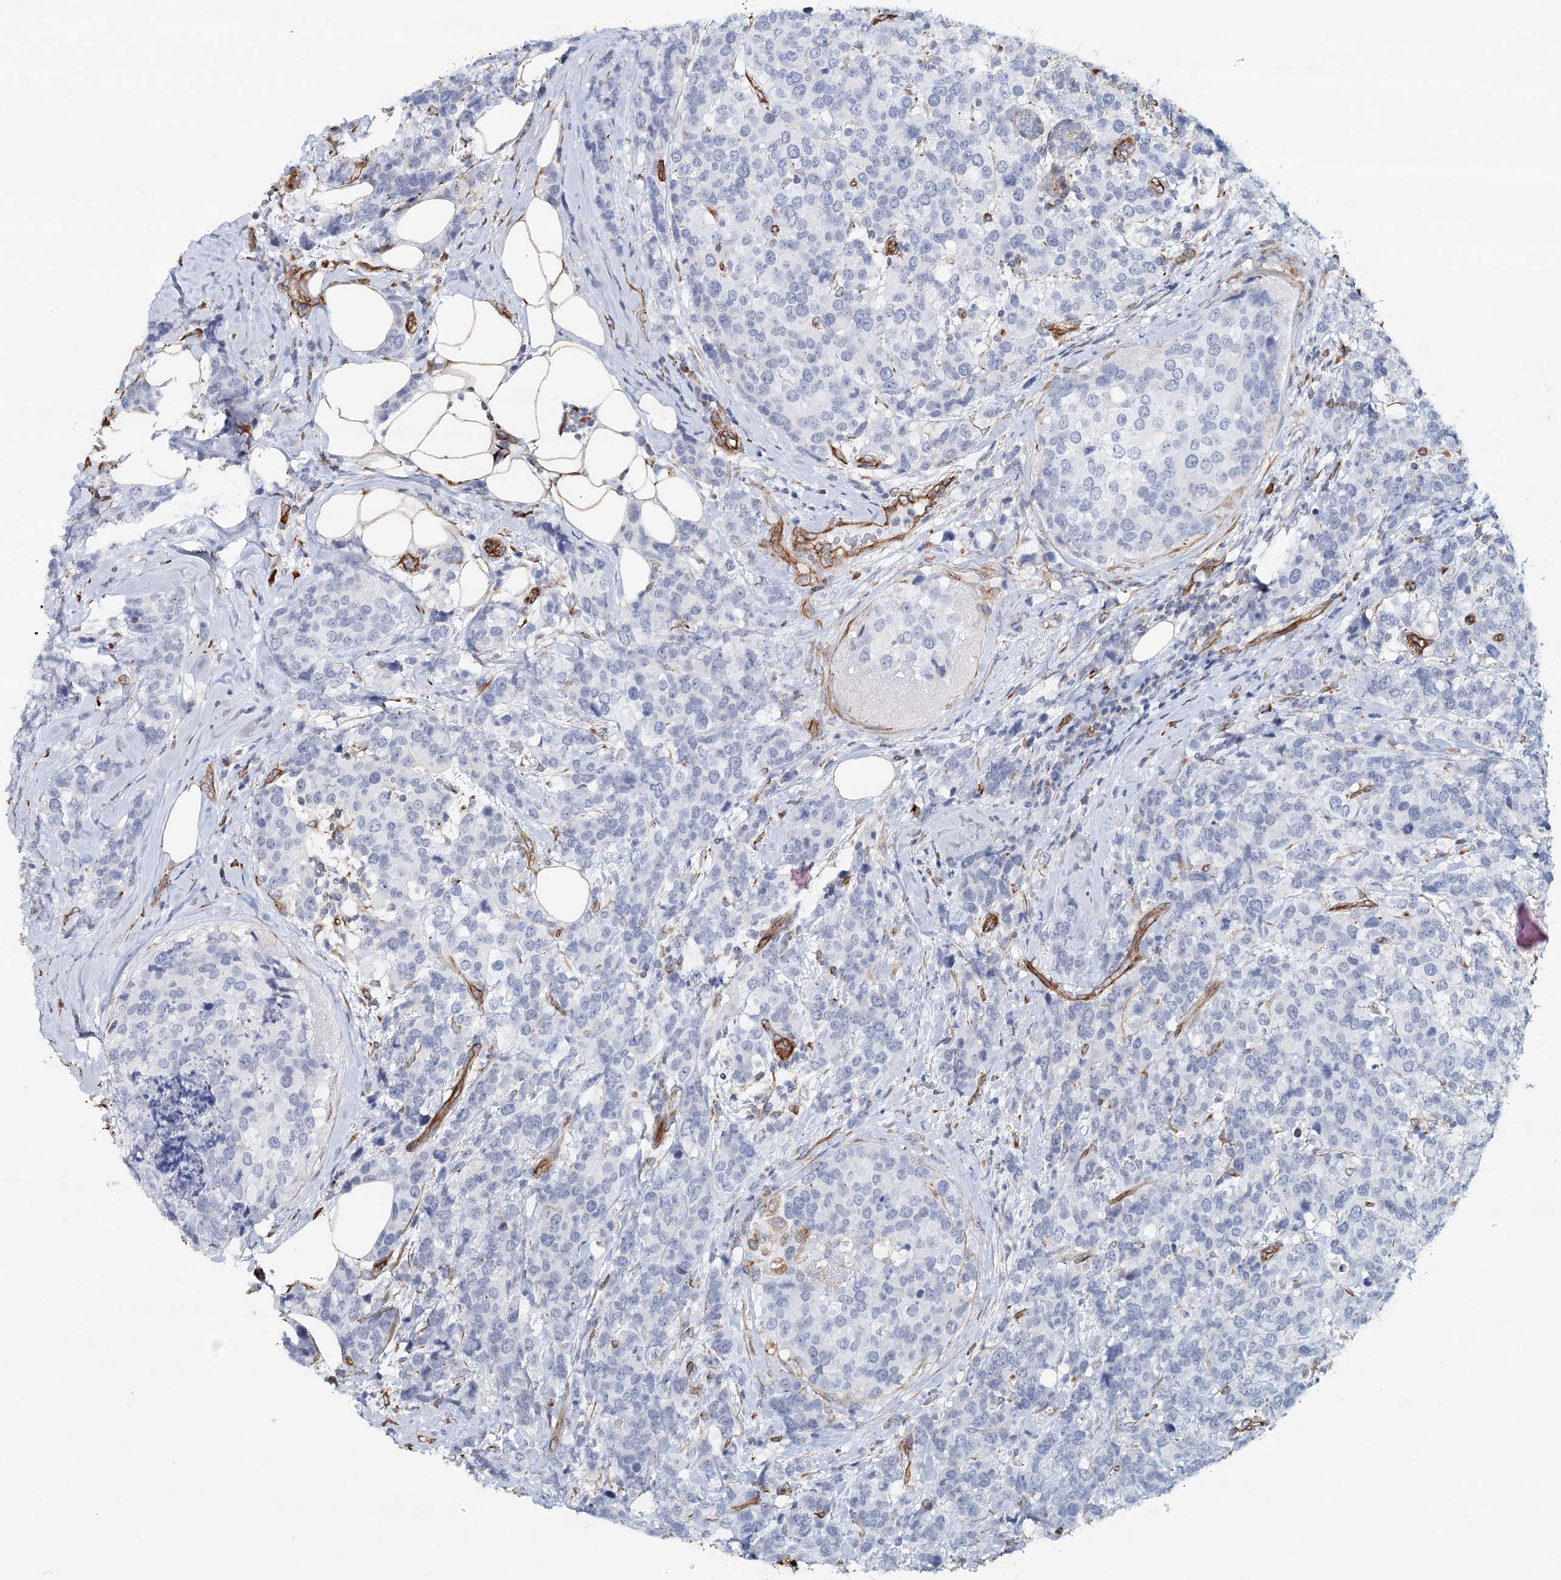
{"staining": {"intensity": "negative", "quantity": "none", "location": "none"}, "tissue": "breast cancer", "cell_type": "Tumor cells", "image_type": "cancer", "snomed": [{"axis": "morphology", "description": "Lobular carcinoma"}, {"axis": "topography", "description": "Breast"}], "caption": "The photomicrograph displays no significant positivity in tumor cells of breast lobular carcinoma.", "gene": "SYNPO", "patient": {"sex": "female", "age": 59}}